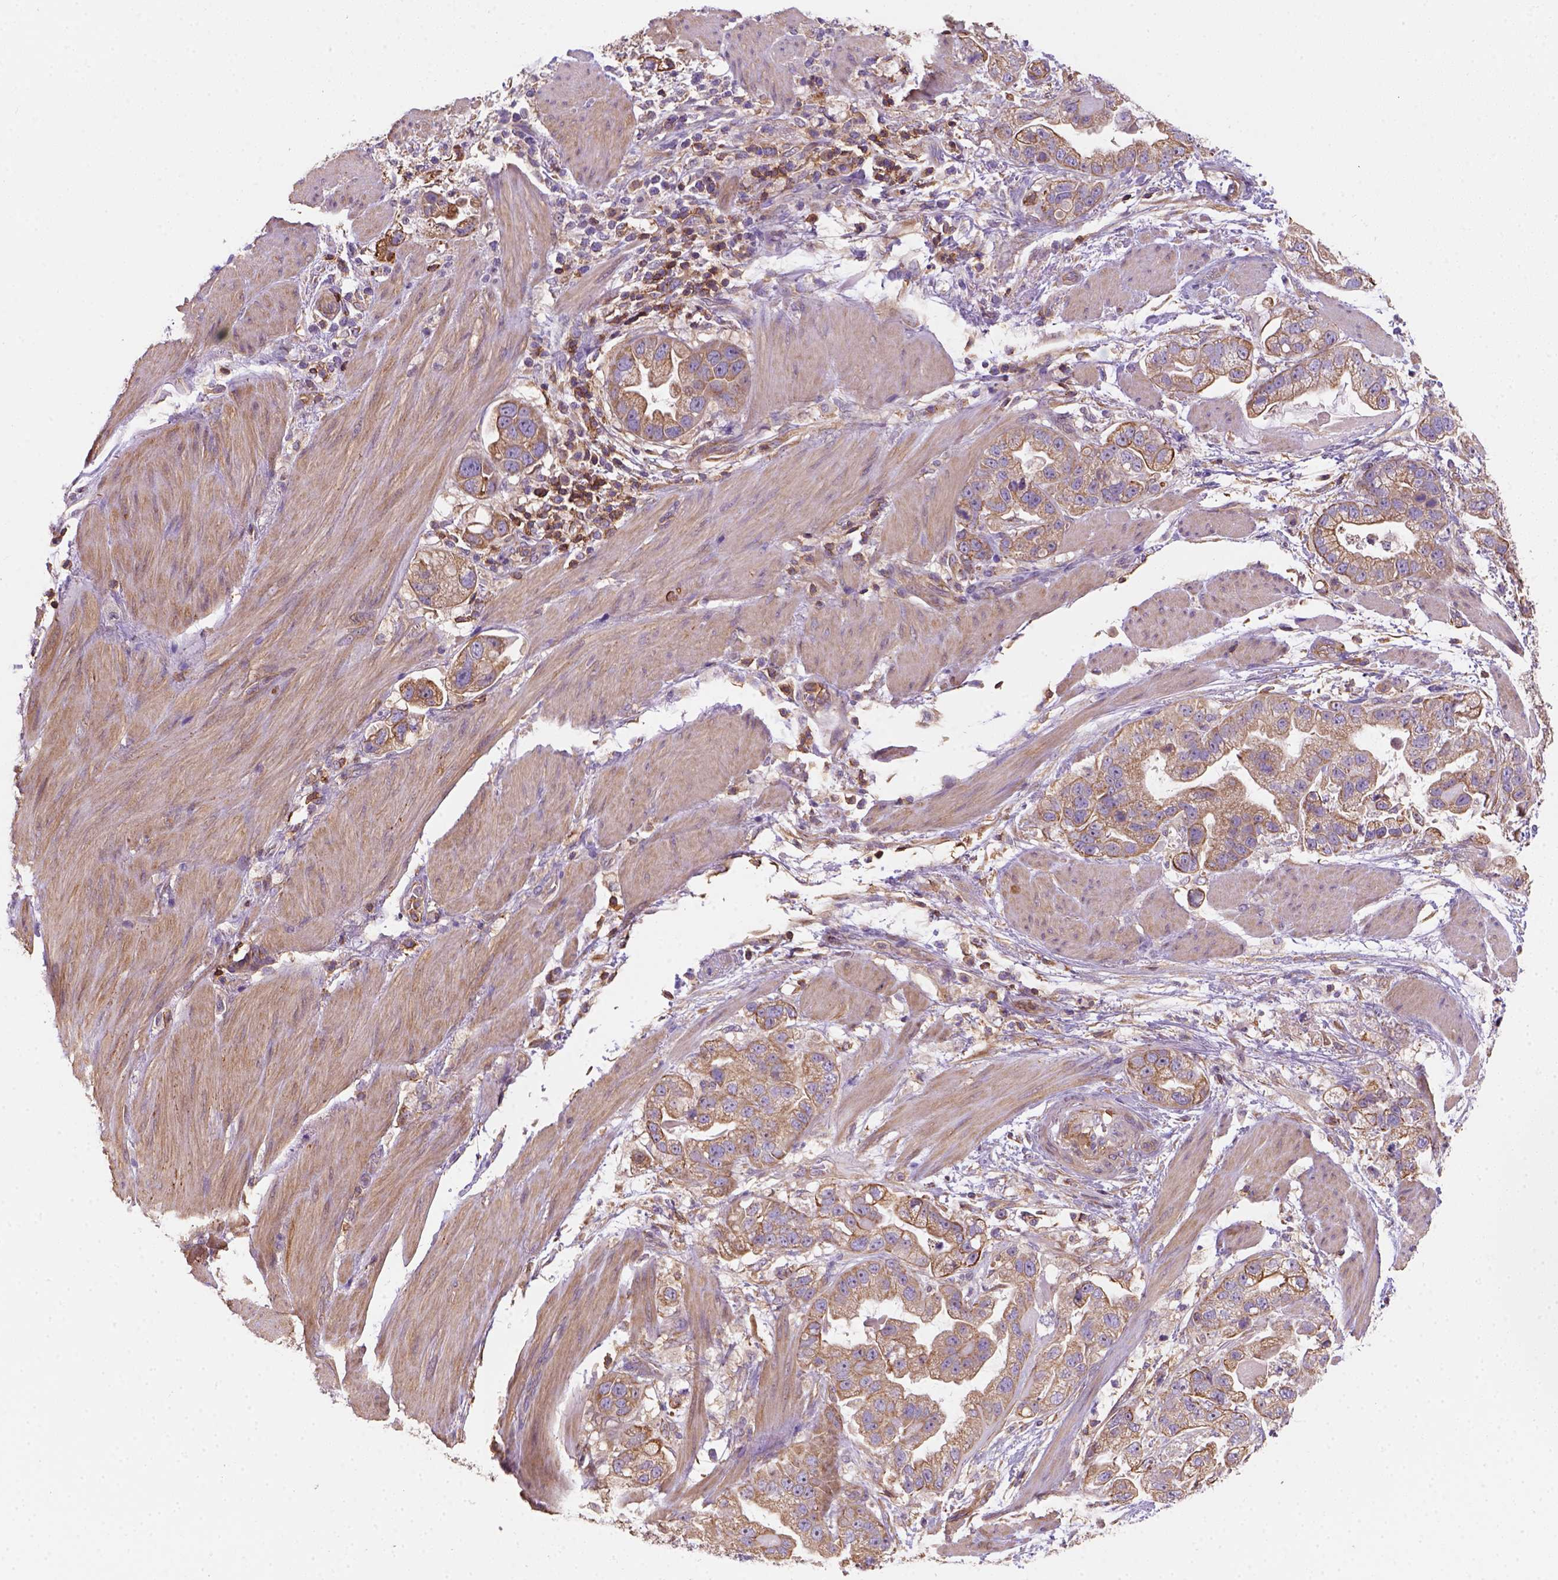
{"staining": {"intensity": "moderate", "quantity": ">75%", "location": "cytoplasmic/membranous"}, "tissue": "stomach cancer", "cell_type": "Tumor cells", "image_type": "cancer", "snomed": [{"axis": "morphology", "description": "Adenocarcinoma, NOS"}, {"axis": "topography", "description": "Stomach"}], "caption": "Adenocarcinoma (stomach) stained with IHC demonstrates moderate cytoplasmic/membranous staining in approximately >75% of tumor cells.", "gene": "GPRC5D", "patient": {"sex": "male", "age": 59}}